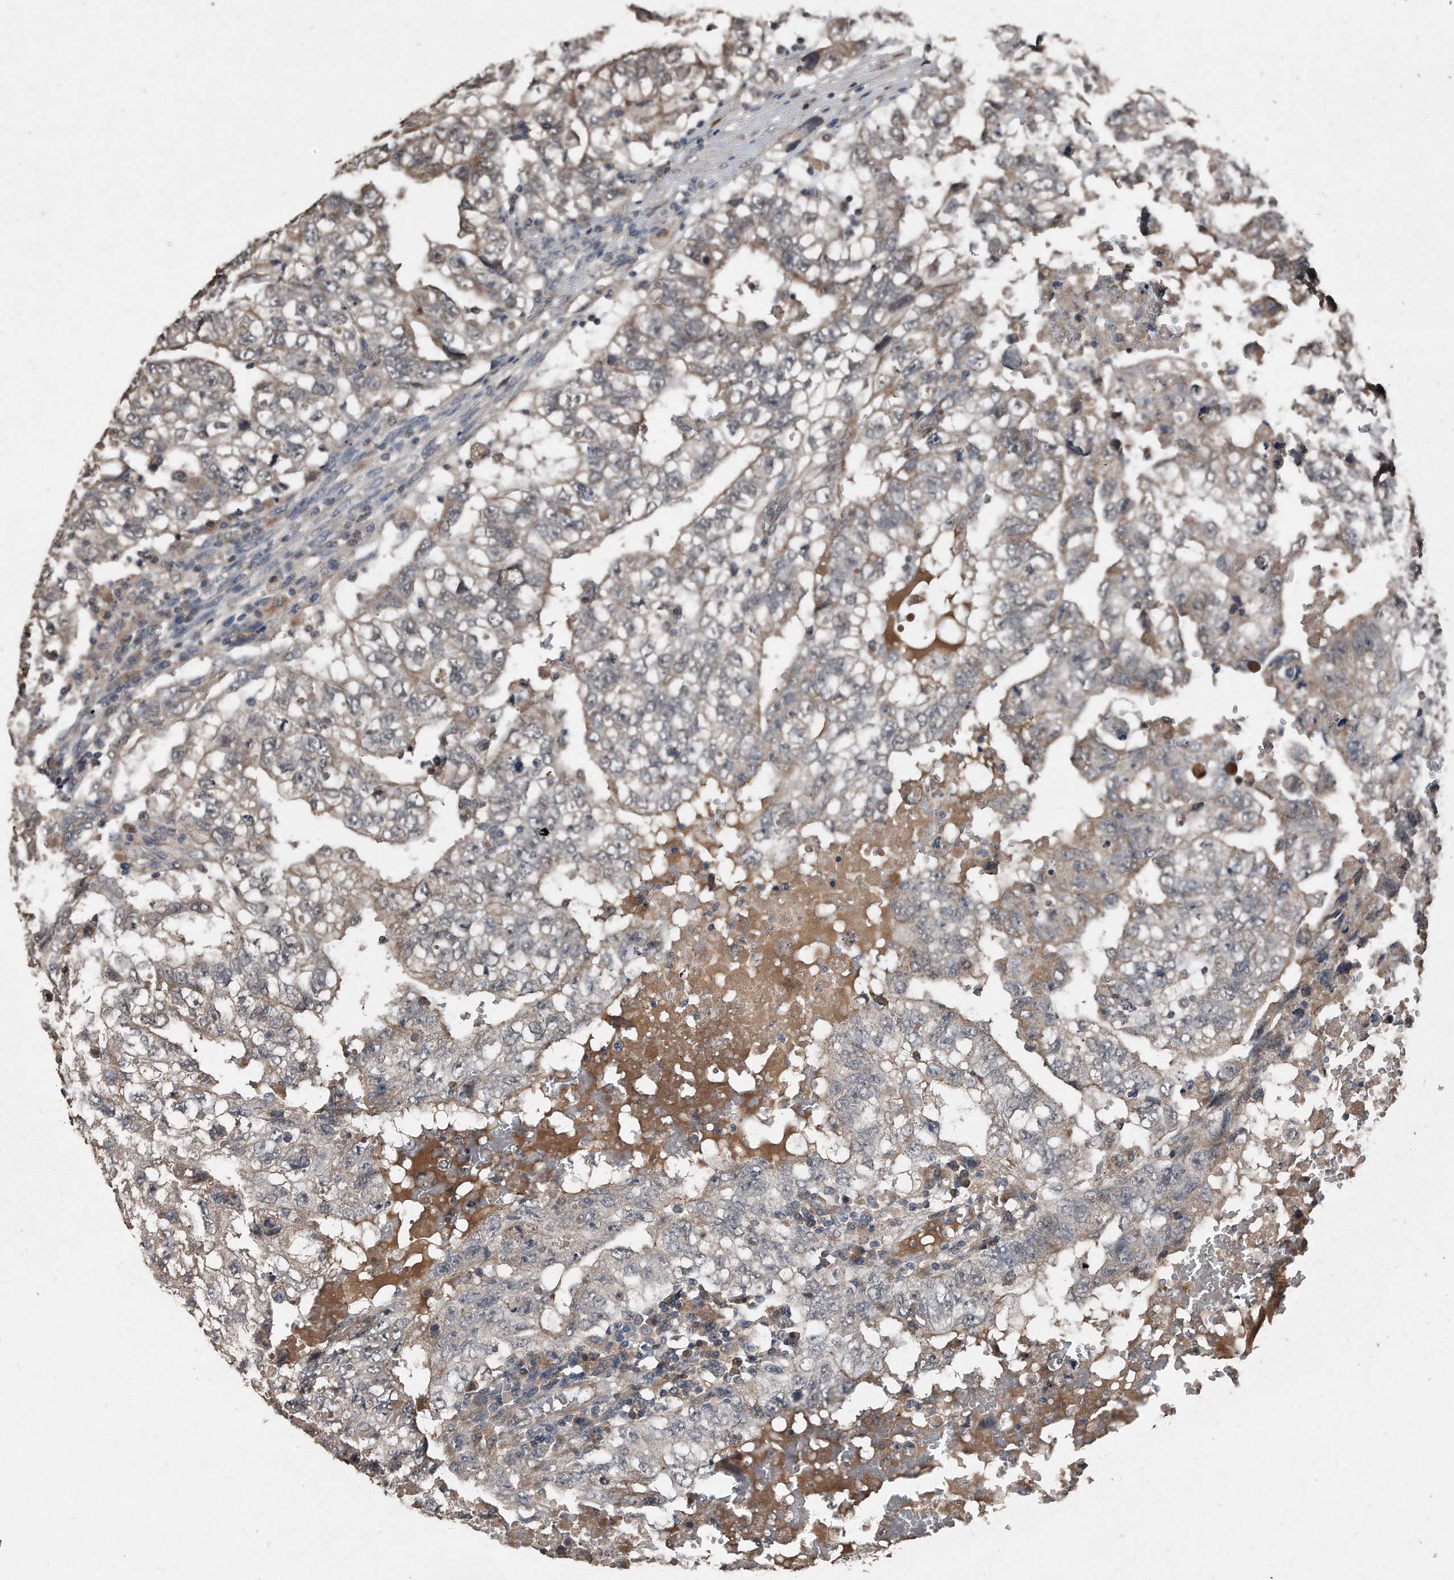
{"staining": {"intensity": "weak", "quantity": "25%-75%", "location": "cytoplasmic/membranous"}, "tissue": "testis cancer", "cell_type": "Tumor cells", "image_type": "cancer", "snomed": [{"axis": "morphology", "description": "Carcinoma, Embryonal, NOS"}, {"axis": "topography", "description": "Testis"}], "caption": "Immunohistochemical staining of embryonal carcinoma (testis) reveals weak cytoplasmic/membranous protein staining in approximately 25%-75% of tumor cells.", "gene": "ANKRD10", "patient": {"sex": "male", "age": 36}}